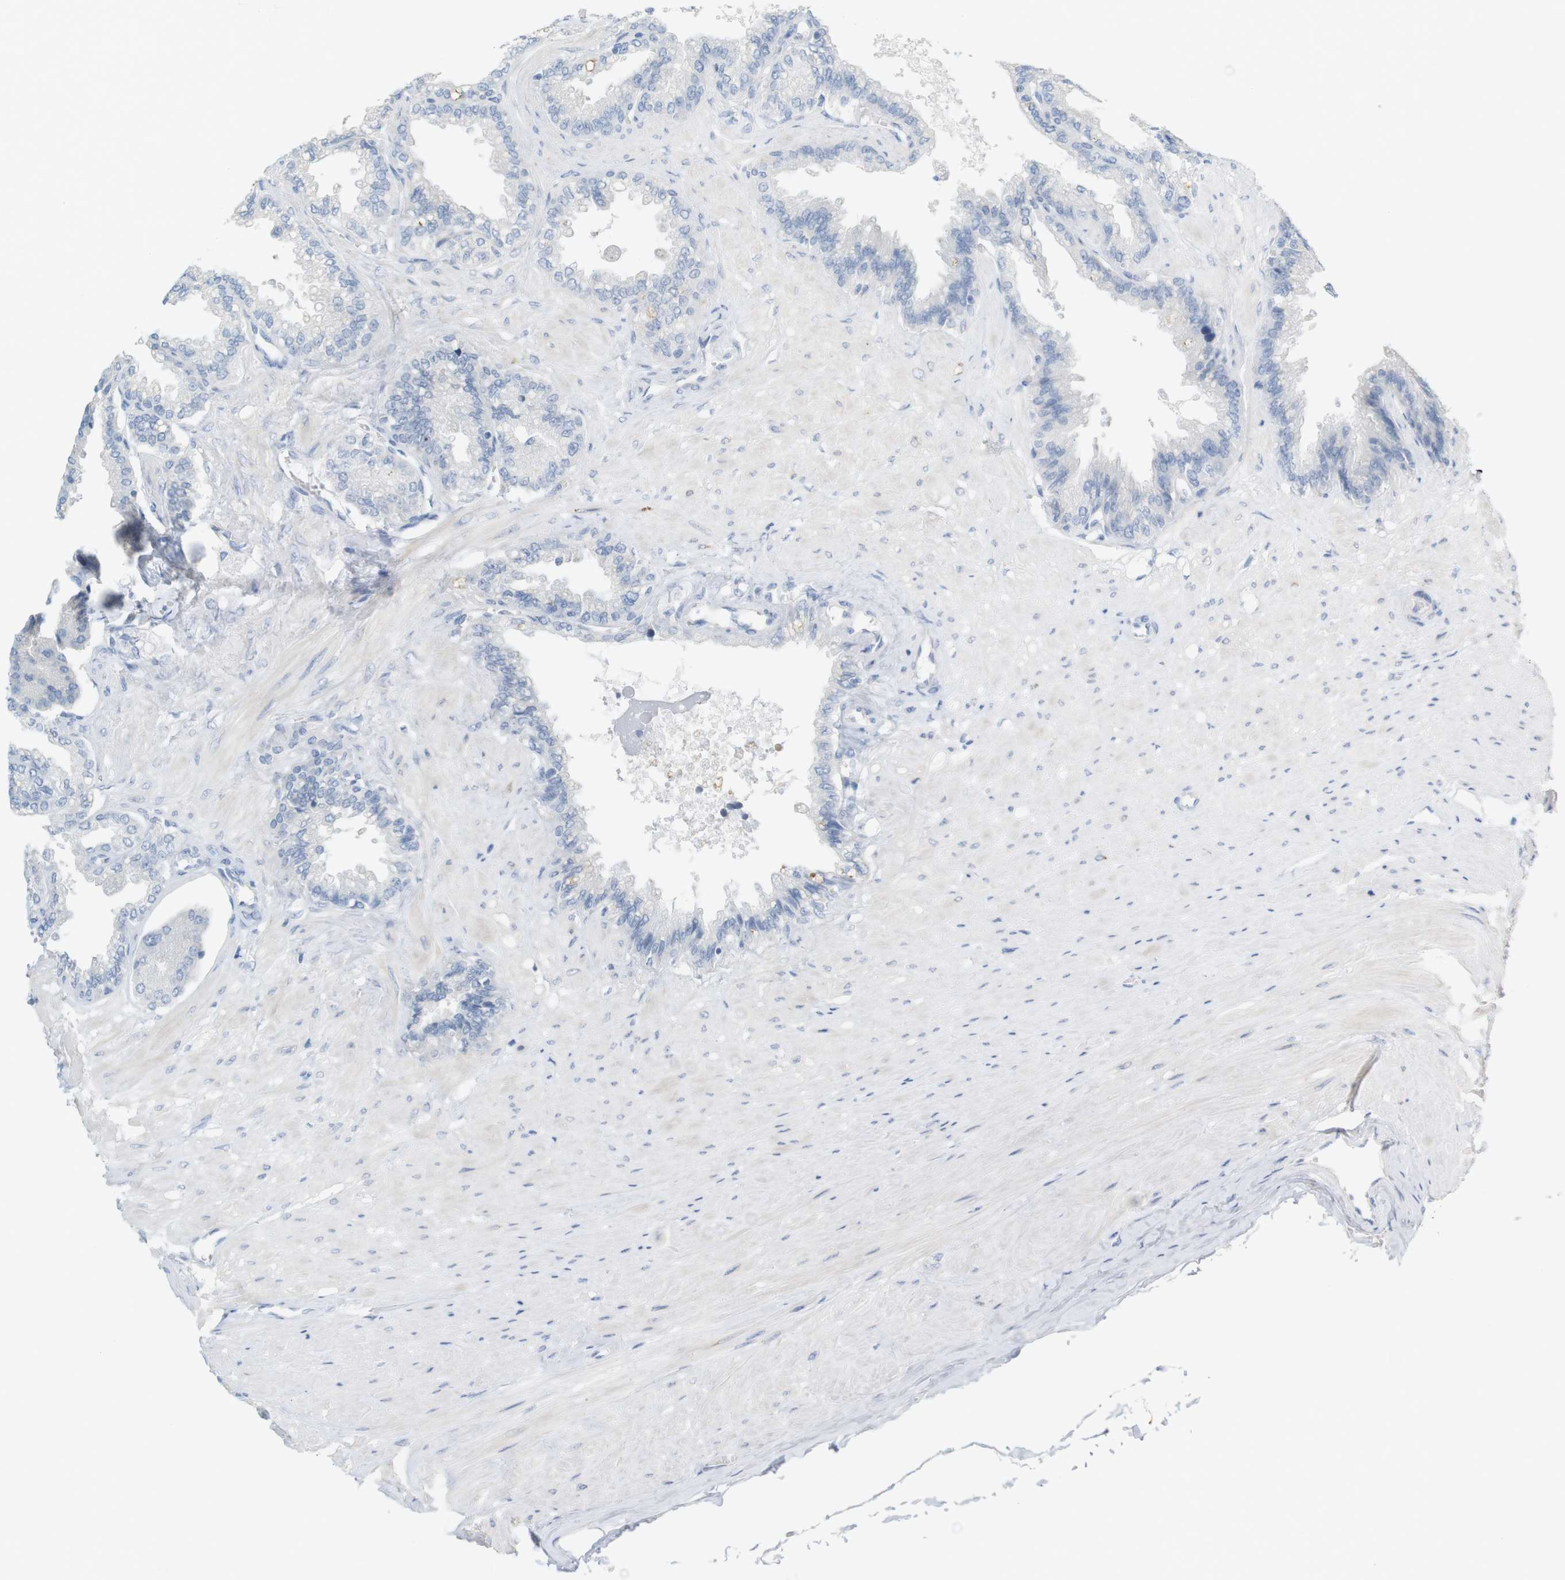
{"staining": {"intensity": "negative", "quantity": "none", "location": "none"}, "tissue": "seminal vesicle", "cell_type": "Glandular cells", "image_type": "normal", "snomed": [{"axis": "morphology", "description": "Normal tissue, NOS"}, {"axis": "topography", "description": "Seminal veicle"}], "caption": "A photomicrograph of human seminal vesicle is negative for staining in glandular cells. Brightfield microscopy of immunohistochemistry stained with DAB (brown) and hematoxylin (blue), captured at high magnification.", "gene": "RGS9", "patient": {"sex": "male", "age": 46}}